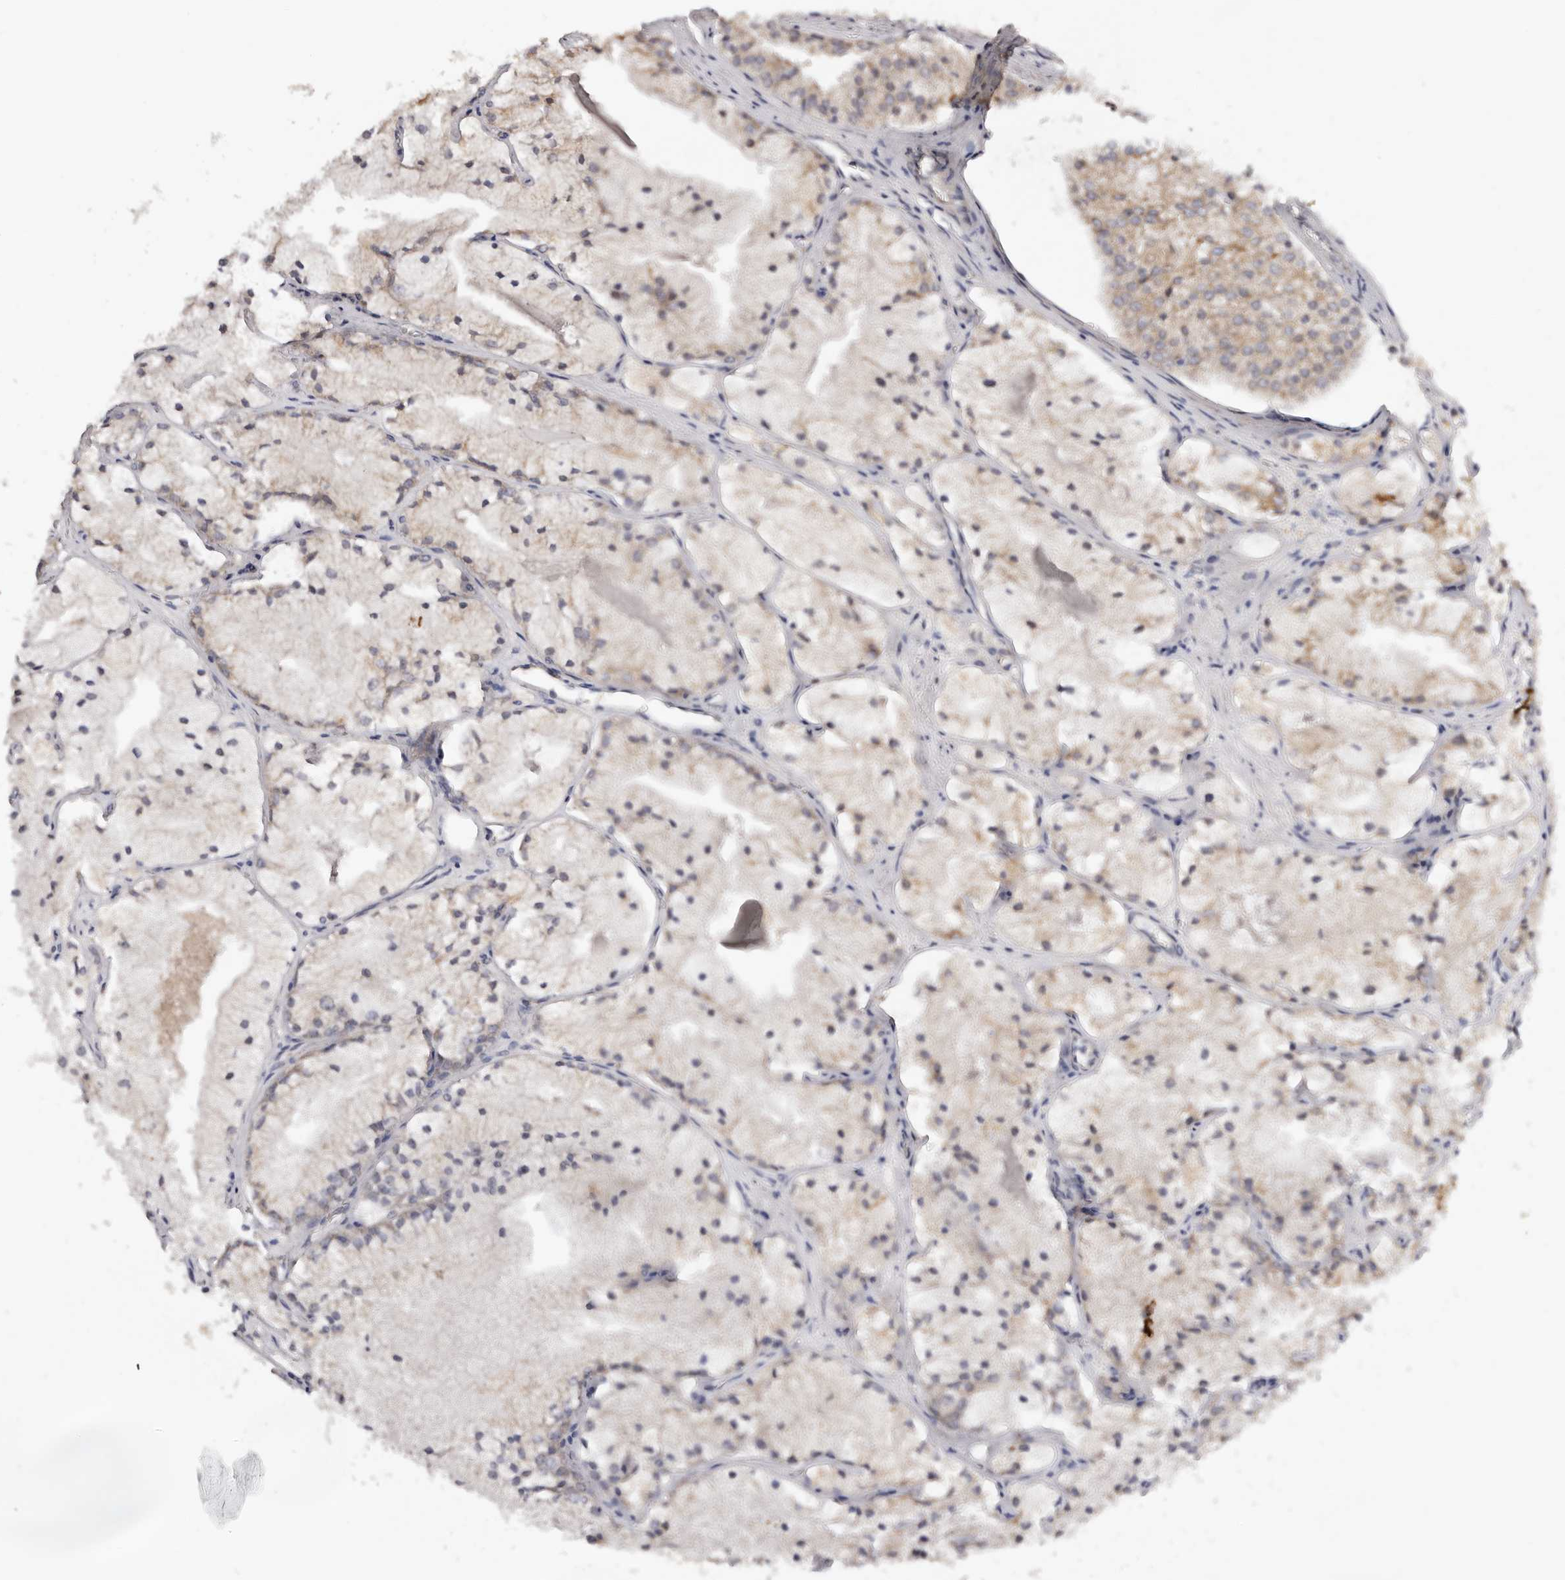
{"staining": {"intensity": "weak", "quantity": "25%-75%", "location": "cytoplasmic/membranous"}, "tissue": "prostate cancer", "cell_type": "Tumor cells", "image_type": "cancer", "snomed": [{"axis": "morphology", "description": "Adenocarcinoma, High grade"}, {"axis": "topography", "description": "Prostate"}], "caption": "An immunohistochemistry histopathology image of neoplastic tissue is shown. Protein staining in brown highlights weak cytoplasmic/membranous positivity in prostate adenocarcinoma (high-grade) within tumor cells.", "gene": "DACT2", "patient": {"sex": "male", "age": 50}}